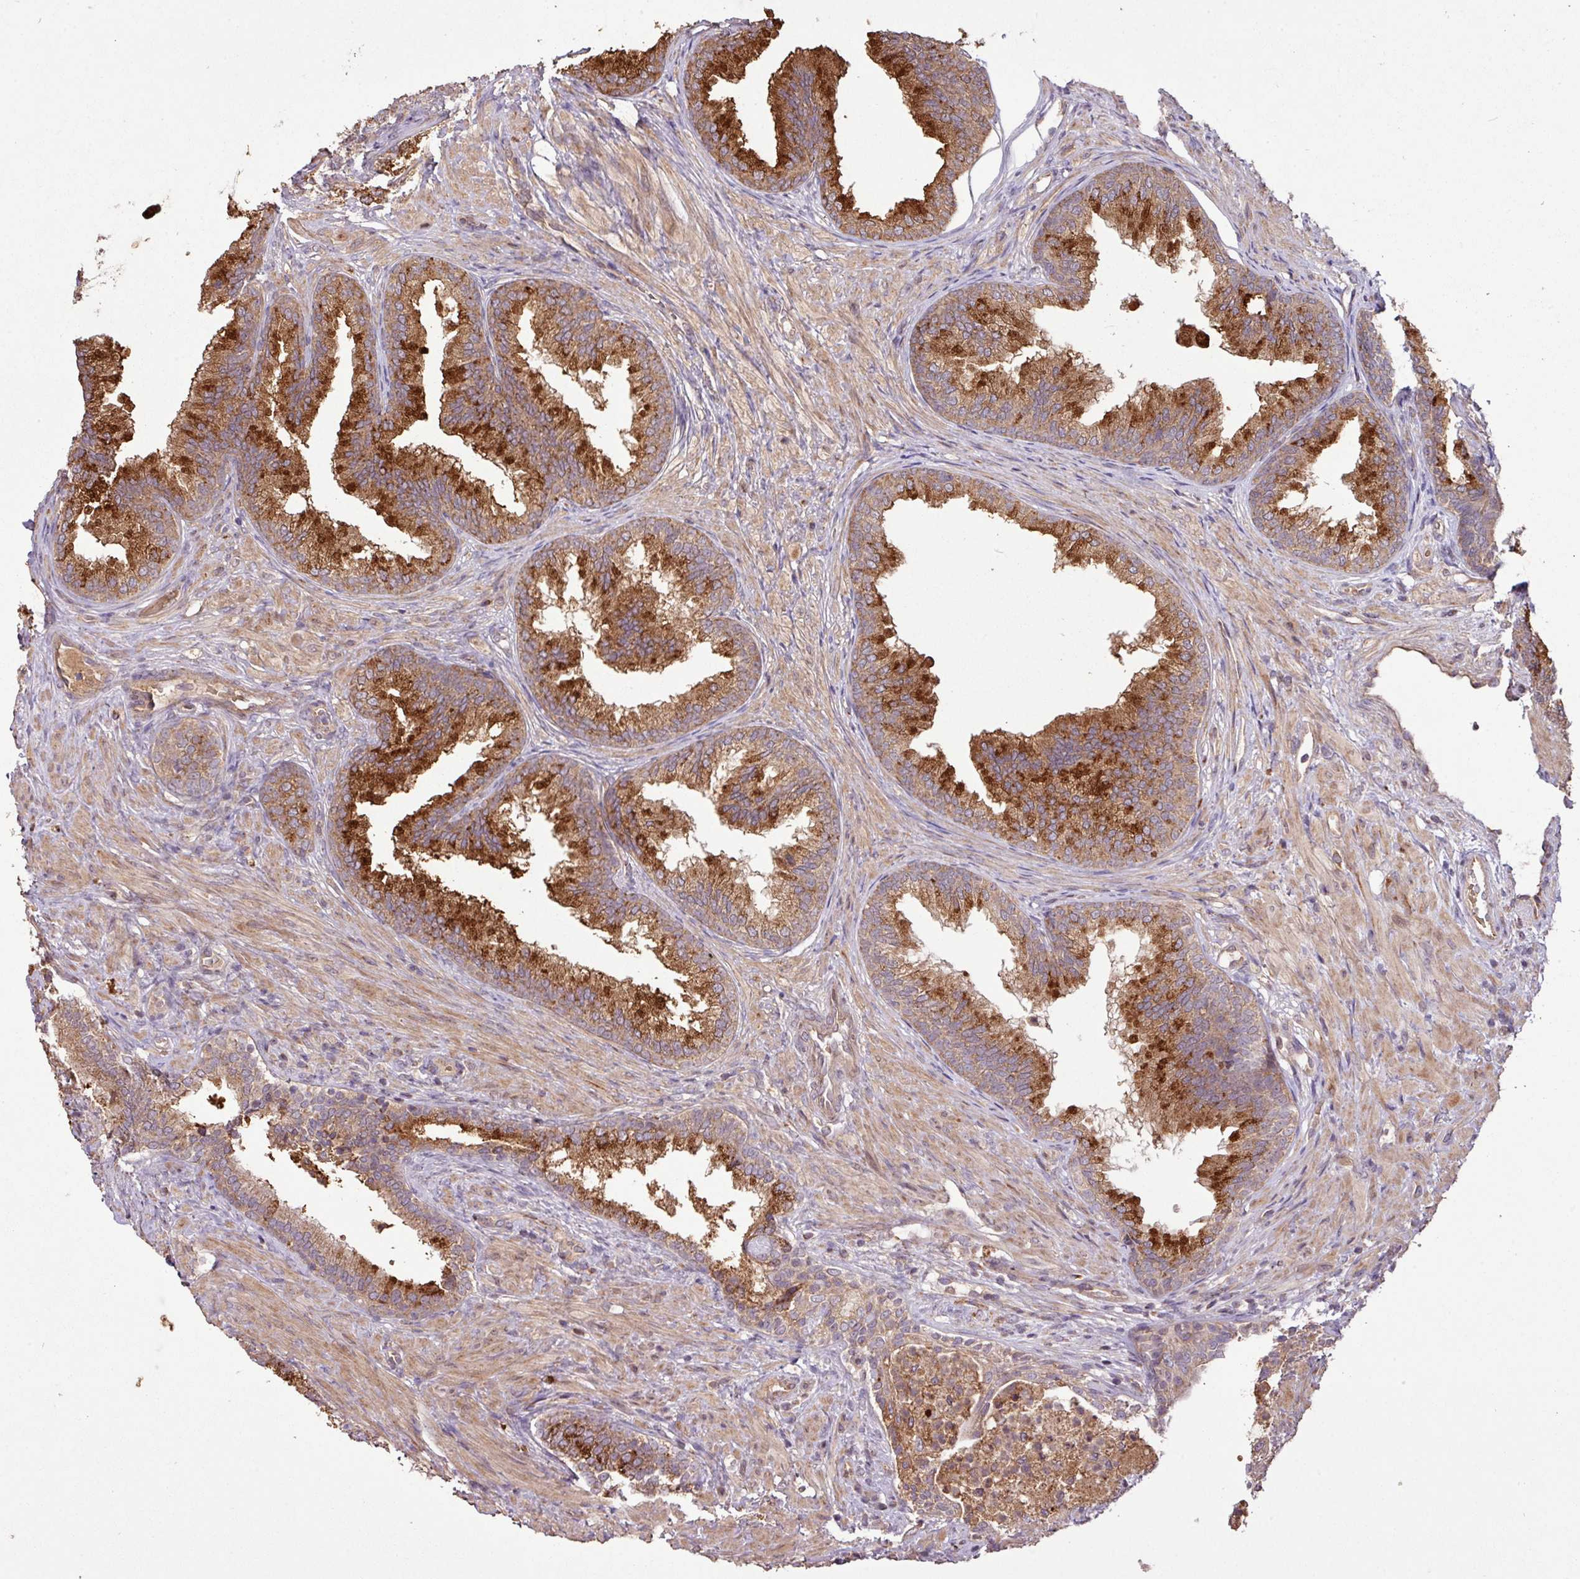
{"staining": {"intensity": "strong", "quantity": ">75%", "location": "cytoplasmic/membranous"}, "tissue": "prostate", "cell_type": "Glandular cells", "image_type": "normal", "snomed": [{"axis": "morphology", "description": "Normal tissue, NOS"}, {"axis": "topography", "description": "Prostate"}], "caption": "Immunohistochemical staining of normal human prostate displays >75% levels of strong cytoplasmic/membranous protein positivity in about >75% of glandular cells. The staining was performed using DAB (3,3'-diaminobenzidine), with brown indicating positive protein expression. Nuclei are stained blue with hematoxylin.", "gene": "YPEL1", "patient": {"sex": "male", "age": 76}}